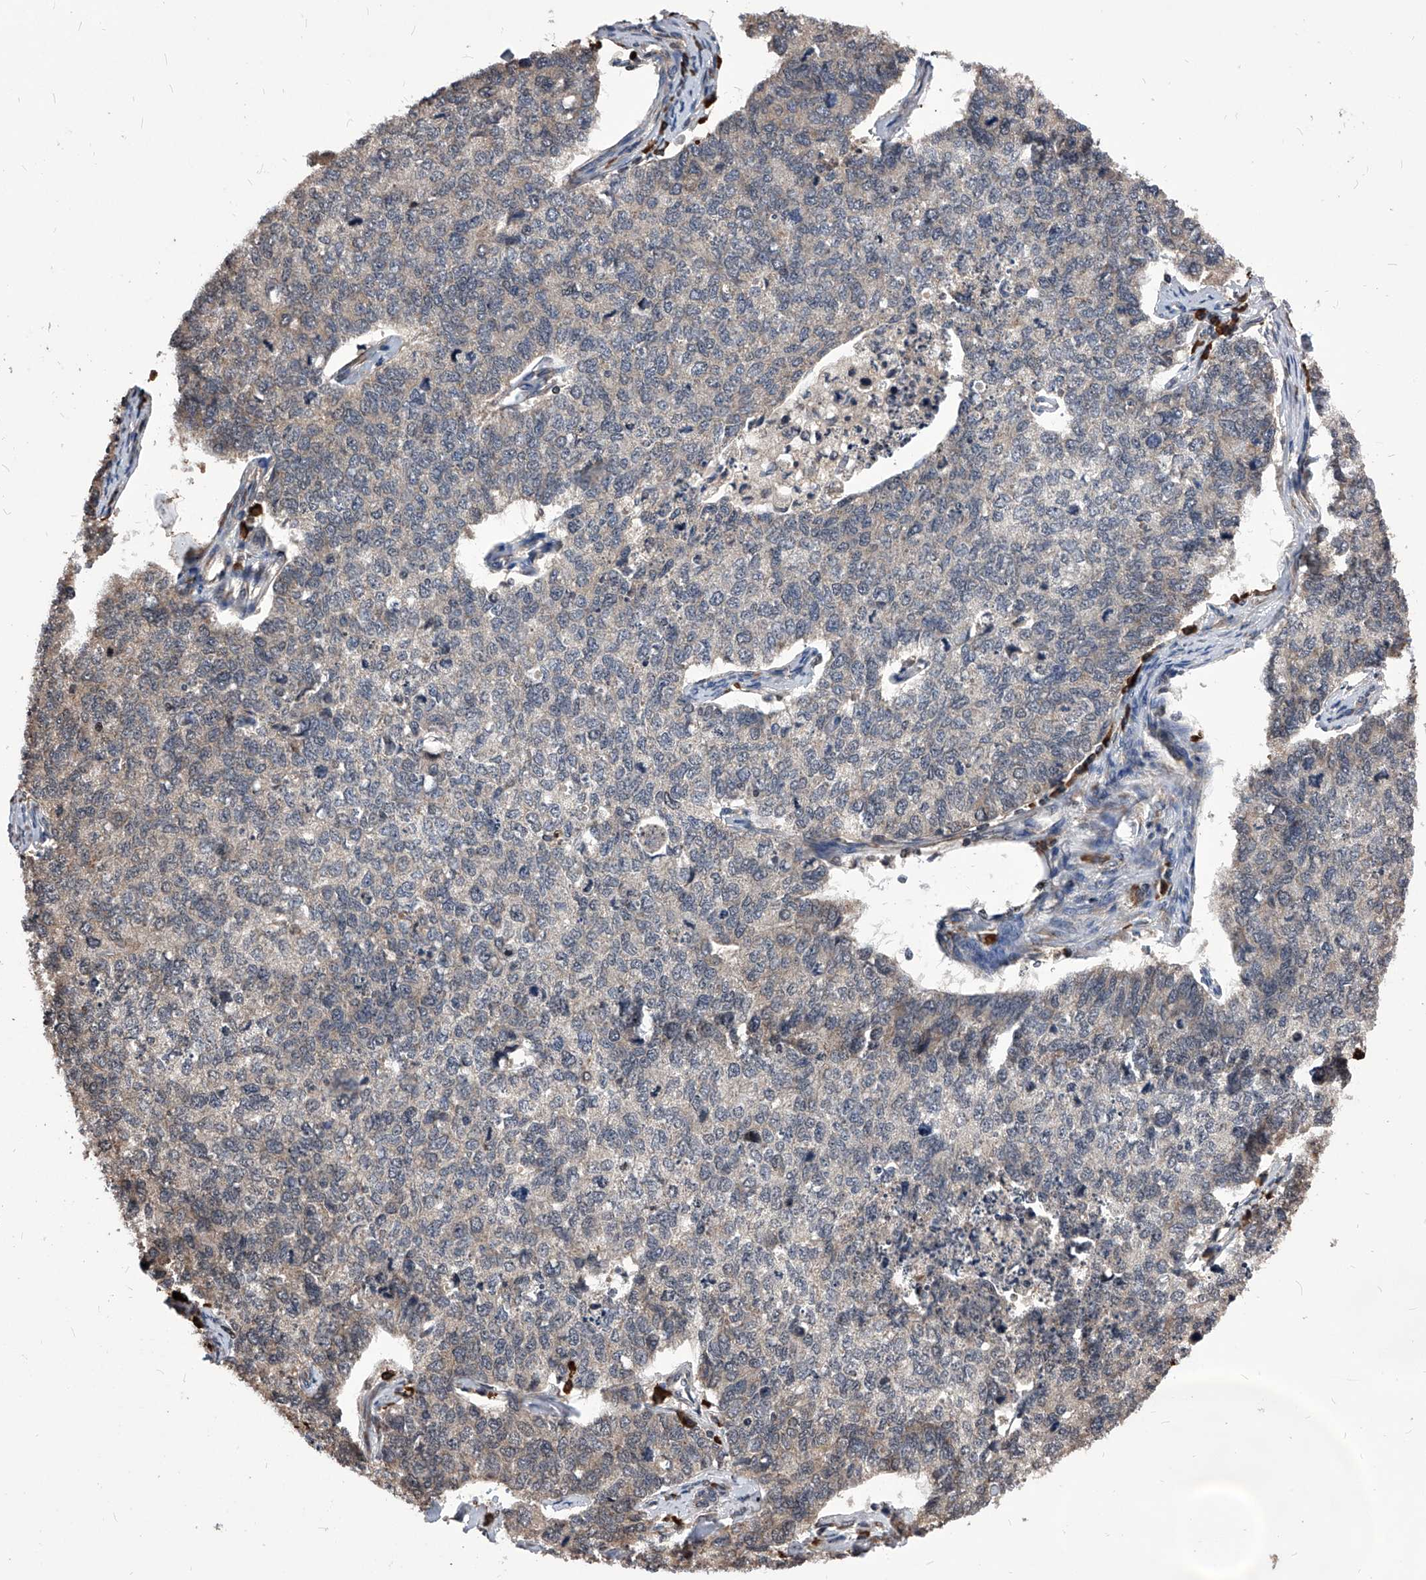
{"staining": {"intensity": "weak", "quantity": "<25%", "location": "cytoplasmic/membranous"}, "tissue": "cervical cancer", "cell_type": "Tumor cells", "image_type": "cancer", "snomed": [{"axis": "morphology", "description": "Squamous cell carcinoma, NOS"}, {"axis": "topography", "description": "Cervix"}], "caption": "Tumor cells show no significant protein expression in cervical cancer.", "gene": "ID1", "patient": {"sex": "female", "age": 63}}